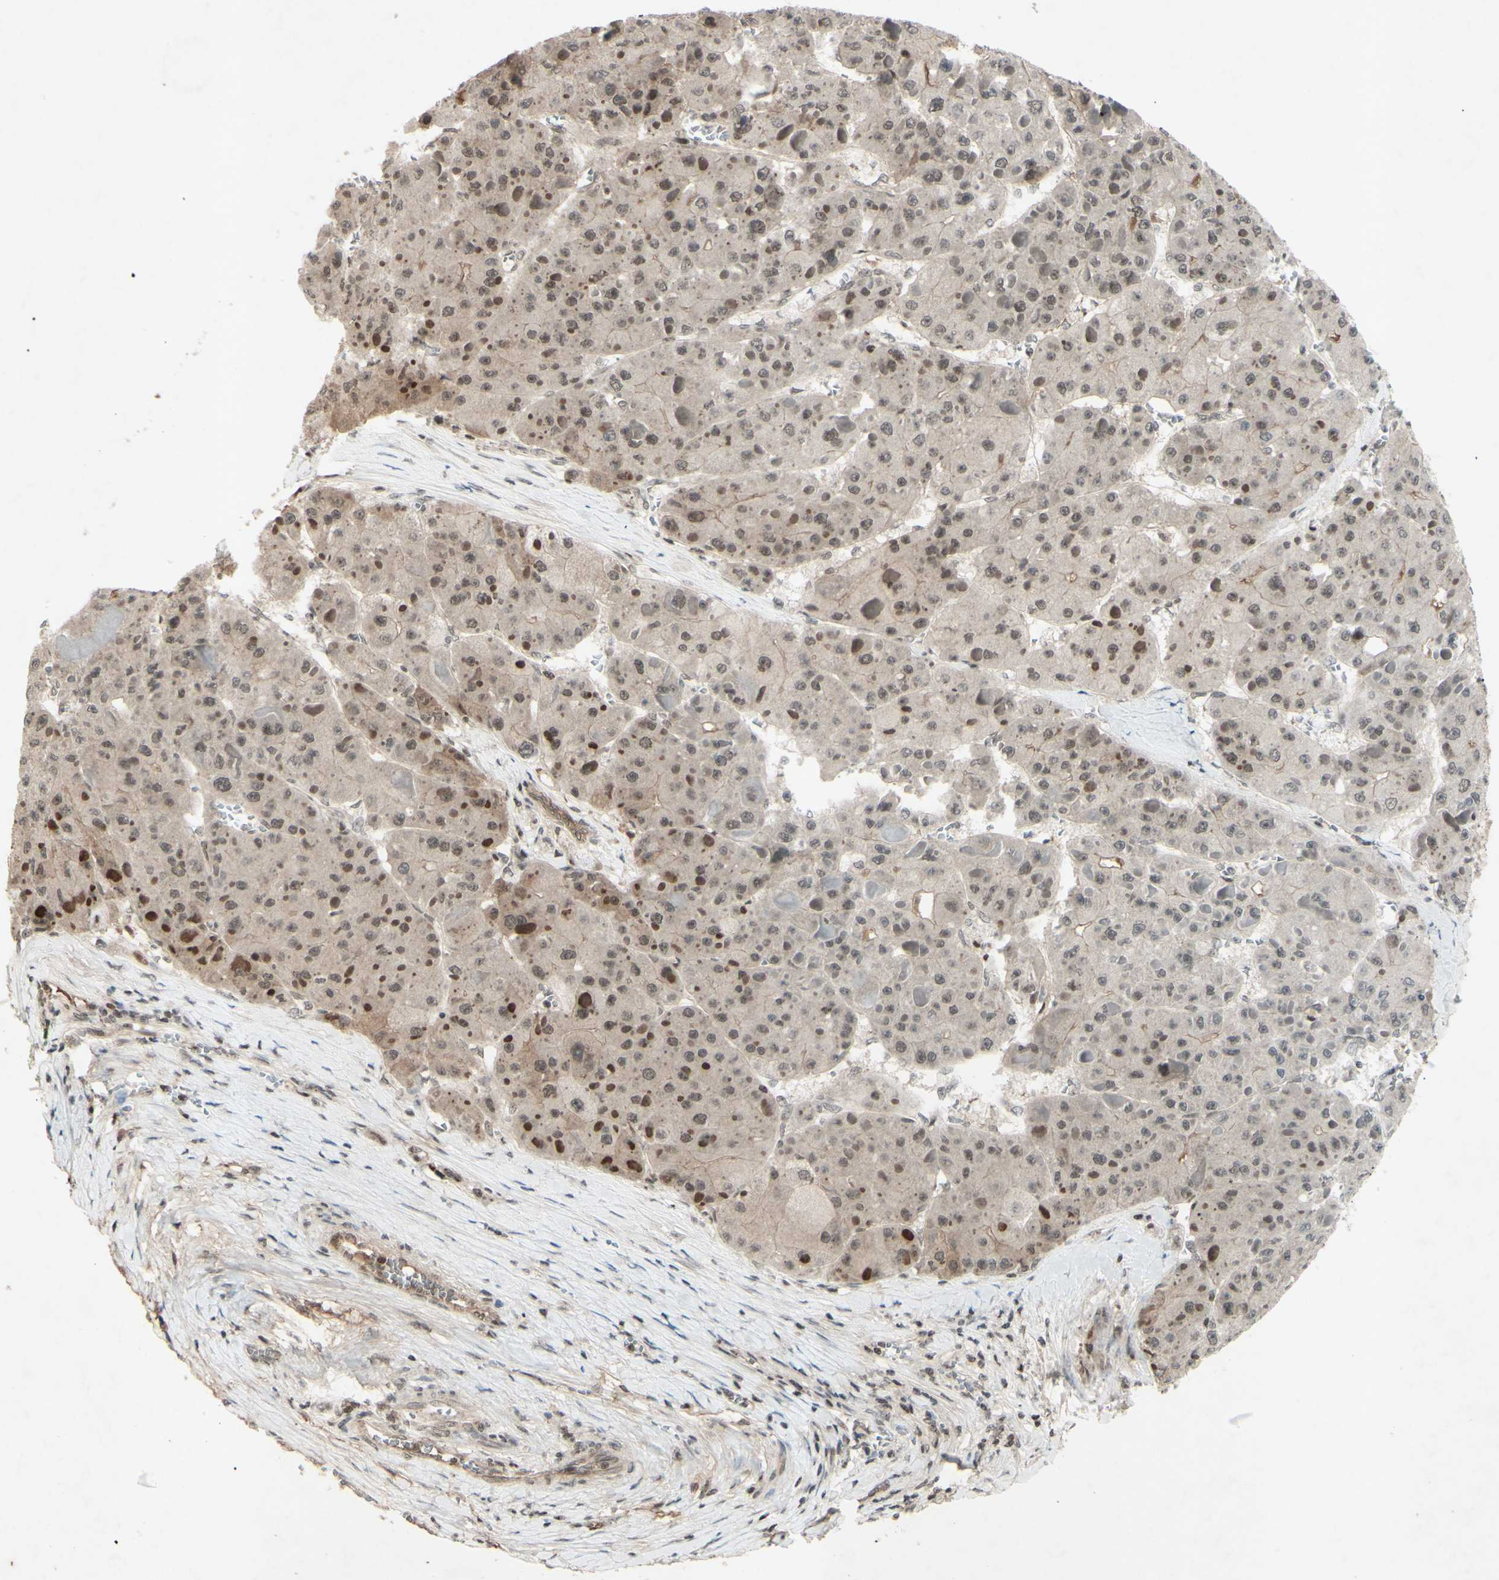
{"staining": {"intensity": "weak", "quantity": ">75%", "location": "nuclear"}, "tissue": "liver cancer", "cell_type": "Tumor cells", "image_type": "cancer", "snomed": [{"axis": "morphology", "description": "Carcinoma, Hepatocellular, NOS"}, {"axis": "topography", "description": "Liver"}], "caption": "The photomicrograph reveals a brown stain indicating the presence of a protein in the nuclear of tumor cells in hepatocellular carcinoma (liver).", "gene": "SNW1", "patient": {"sex": "female", "age": 73}}